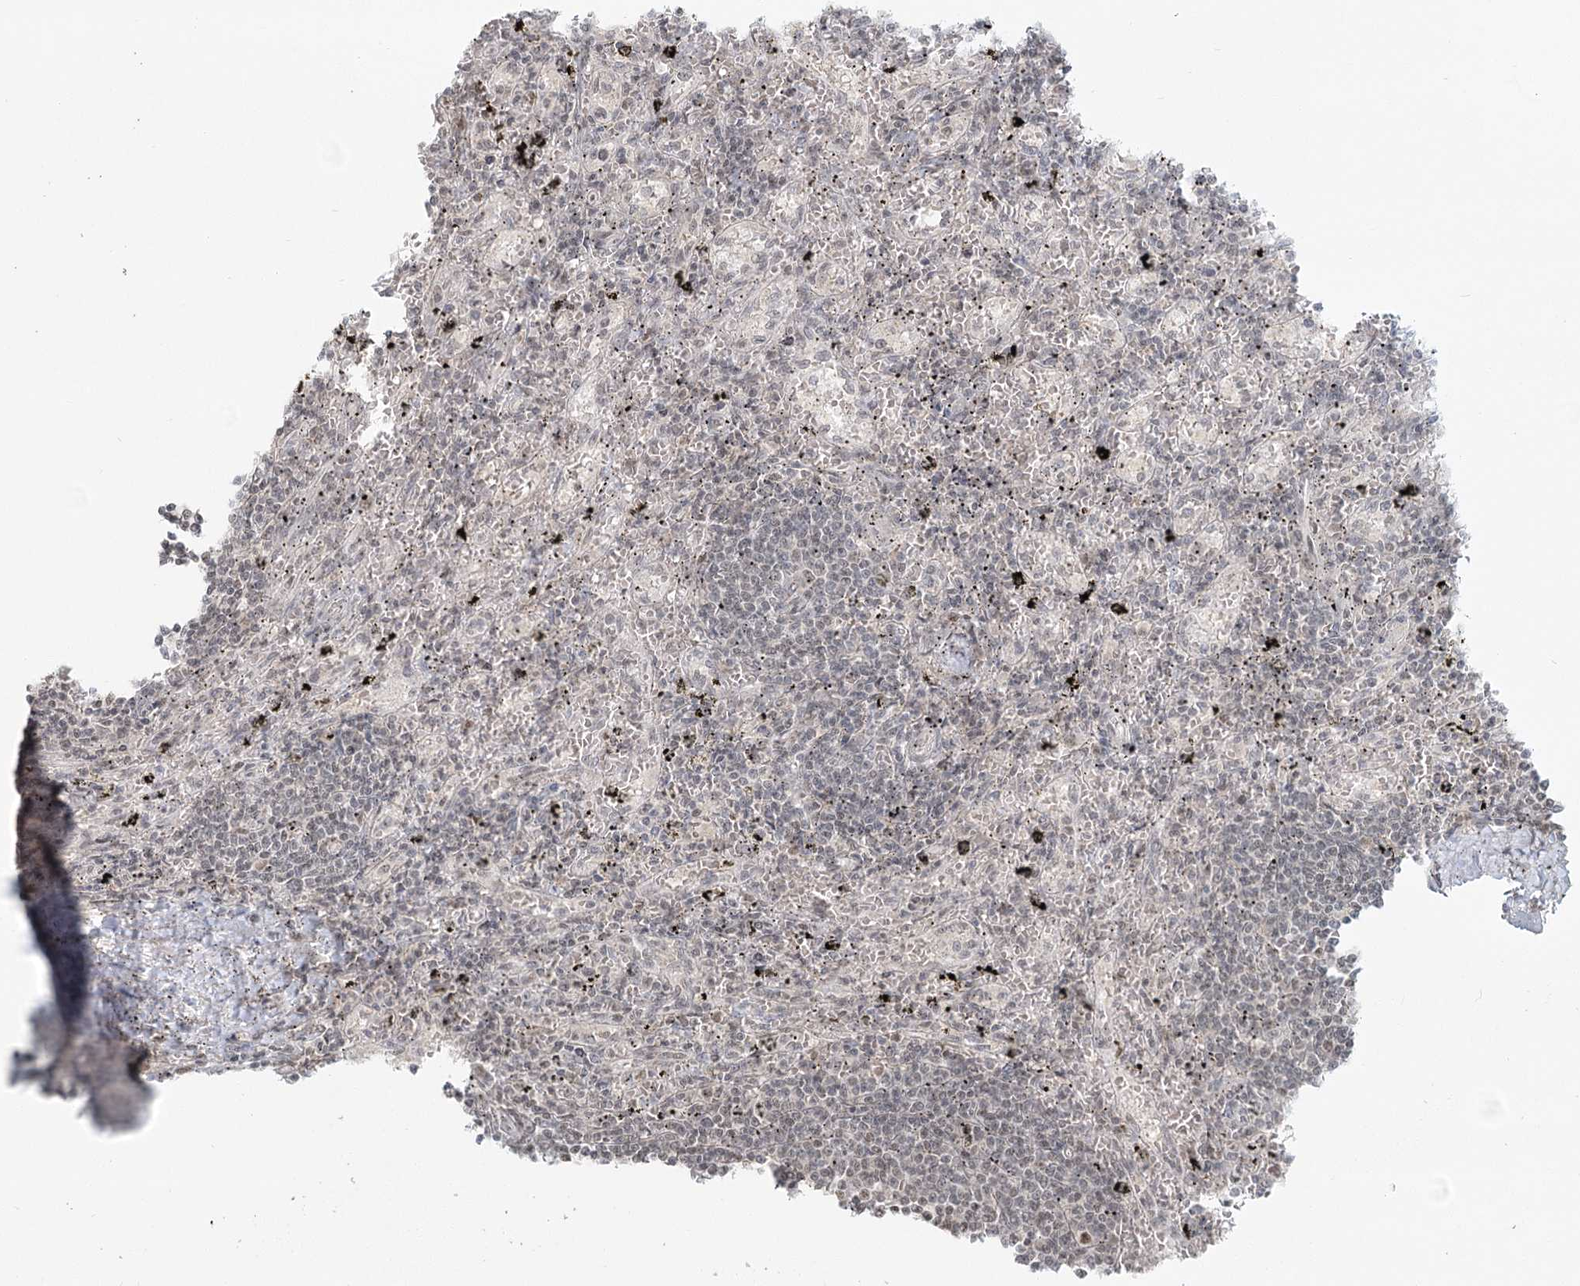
{"staining": {"intensity": "negative", "quantity": "none", "location": "none"}, "tissue": "lymphoma", "cell_type": "Tumor cells", "image_type": "cancer", "snomed": [{"axis": "morphology", "description": "Malignant lymphoma, non-Hodgkin's type, Low grade"}, {"axis": "topography", "description": "Spleen"}], "caption": "DAB immunohistochemical staining of human lymphoma displays no significant positivity in tumor cells. (DAB (3,3'-diaminobenzidine) IHC visualized using brightfield microscopy, high magnification).", "gene": "R3HCC1L", "patient": {"sex": "male", "age": 76}}